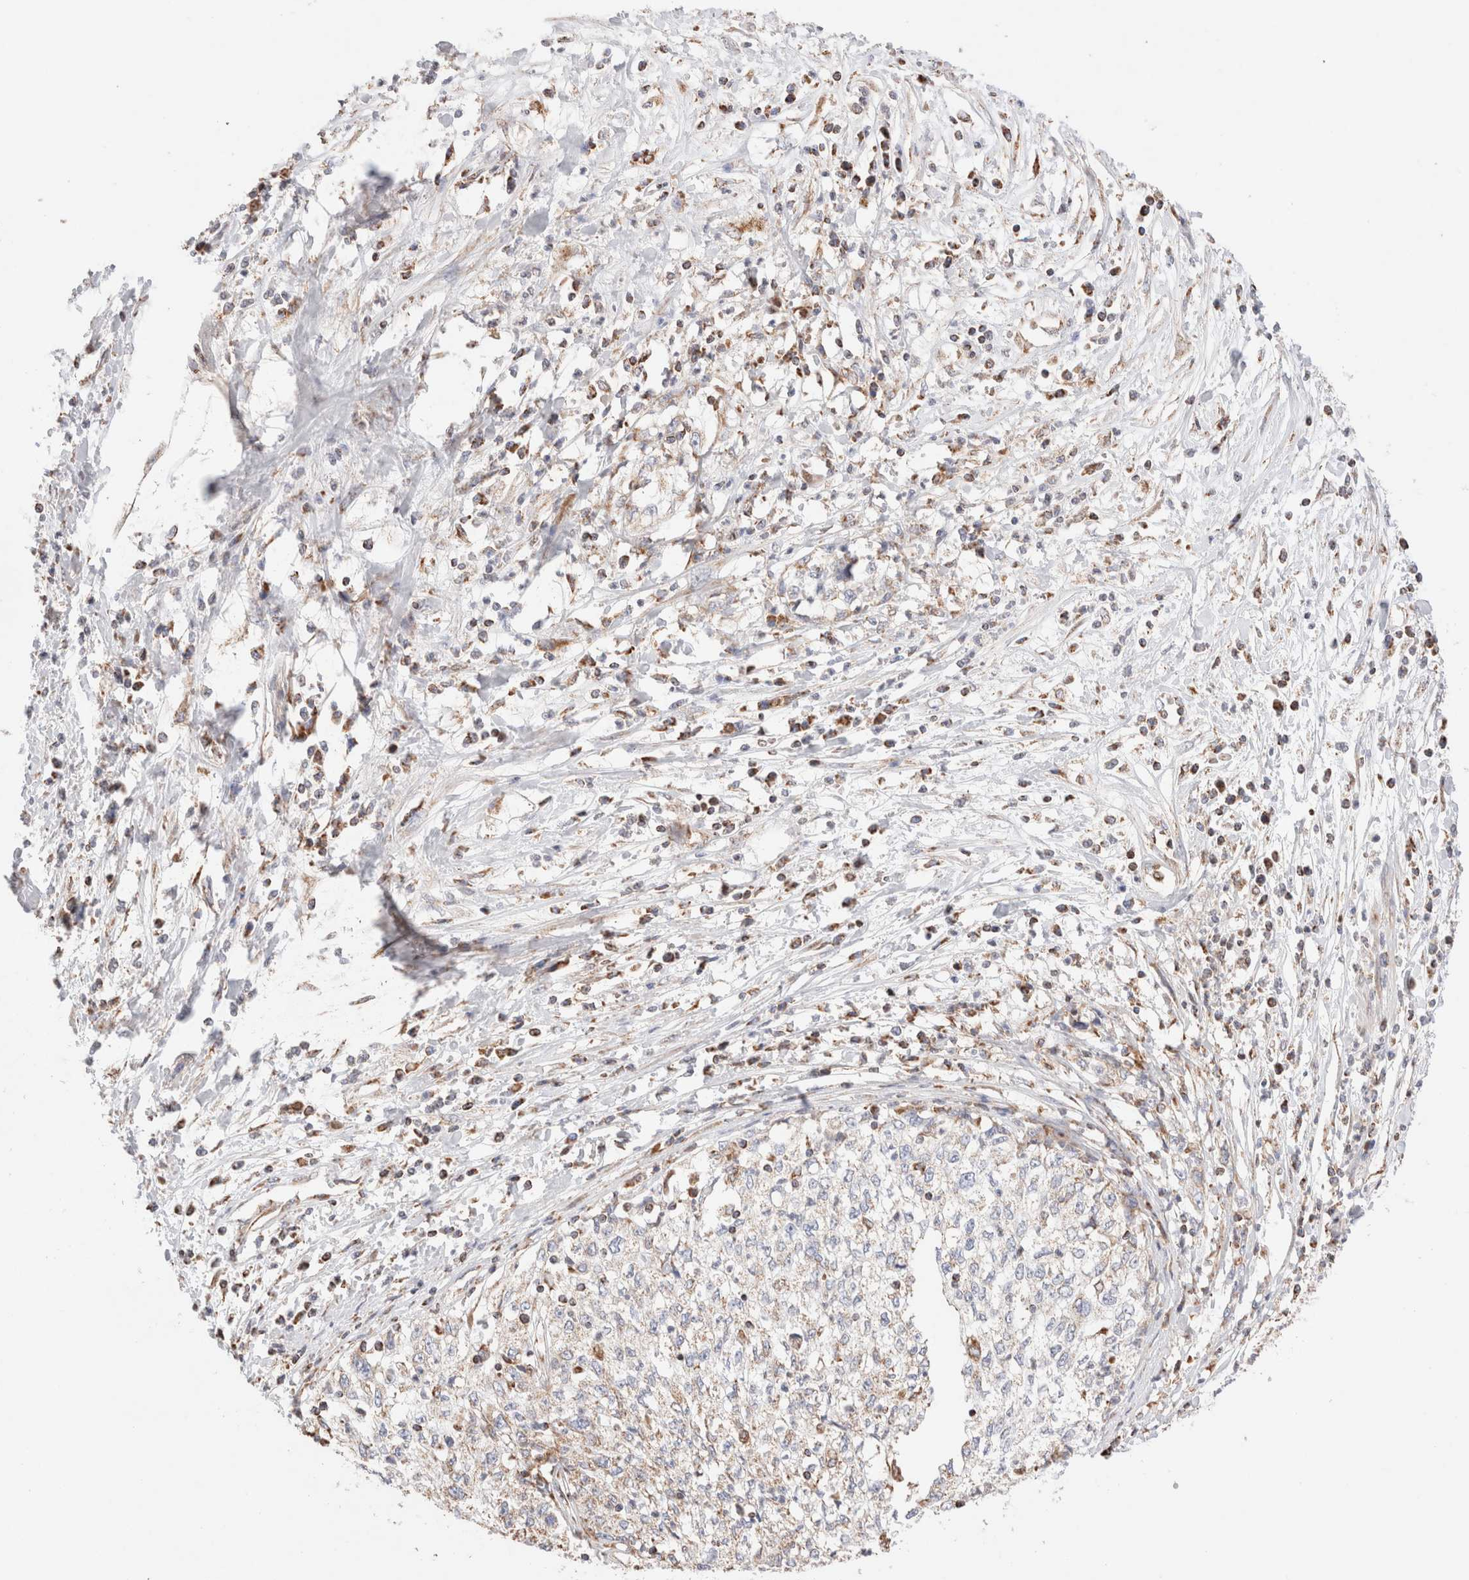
{"staining": {"intensity": "negative", "quantity": "none", "location": "none"}, "tissue": "cervical cancer", "cell_type": "Tumor cells", "image_type": "cancer", "snomed": [{"axis": "morphology", "description": "Squamous cell carcinoma, NOS"}, {"axis": "topography", "description": "Cervix"}], "caption": "This is a image of immunohistochemistry staining of cervical cancer, which shows no staining in tumor cells. The staining is performed using DAB brown chromogen with nuclei counter-stained in using hematoxylin.", "gene": "TMPPE", "patient": {"sex": "female", "age": 57}}